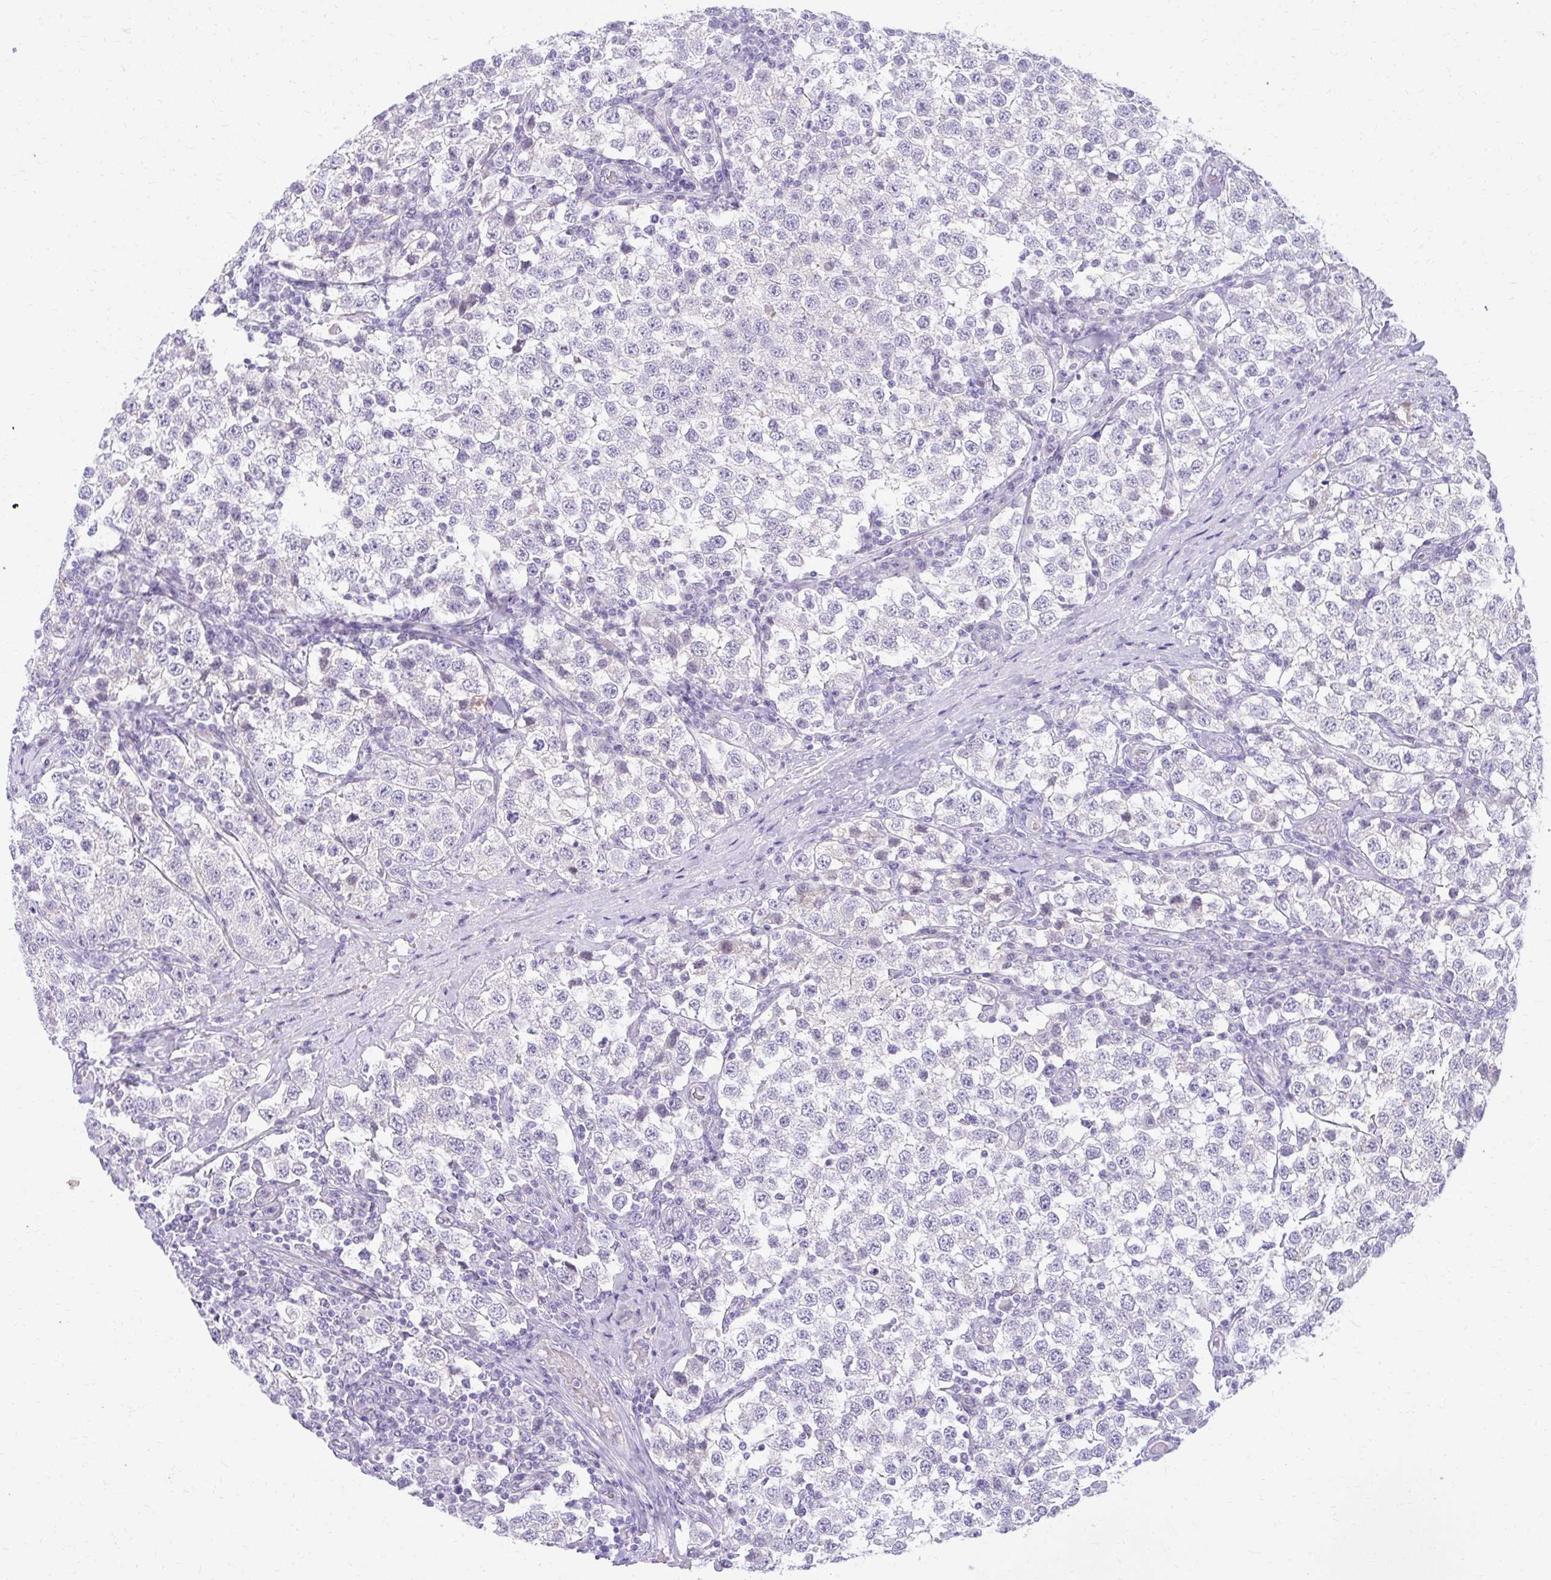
{"staining": {"intensity": "negative", "quantity": "none", "location": "none"}, "tissue": "testis cancer", "cell_type": "Tumor cells", "image_type": "cancer", "snomed": [{"axis": "morphology", "description": "Seminoma, NOS"}, {"axis": "topography", "description": "Testis"}], "caption": "Tumor cells show no significant protein positivity in seminoma (testis). (DAB IHC visualized using brightfield microscopy, high magnification).", "gene": "PRAP1", "patient": {"sex": "male", "age": 34}}